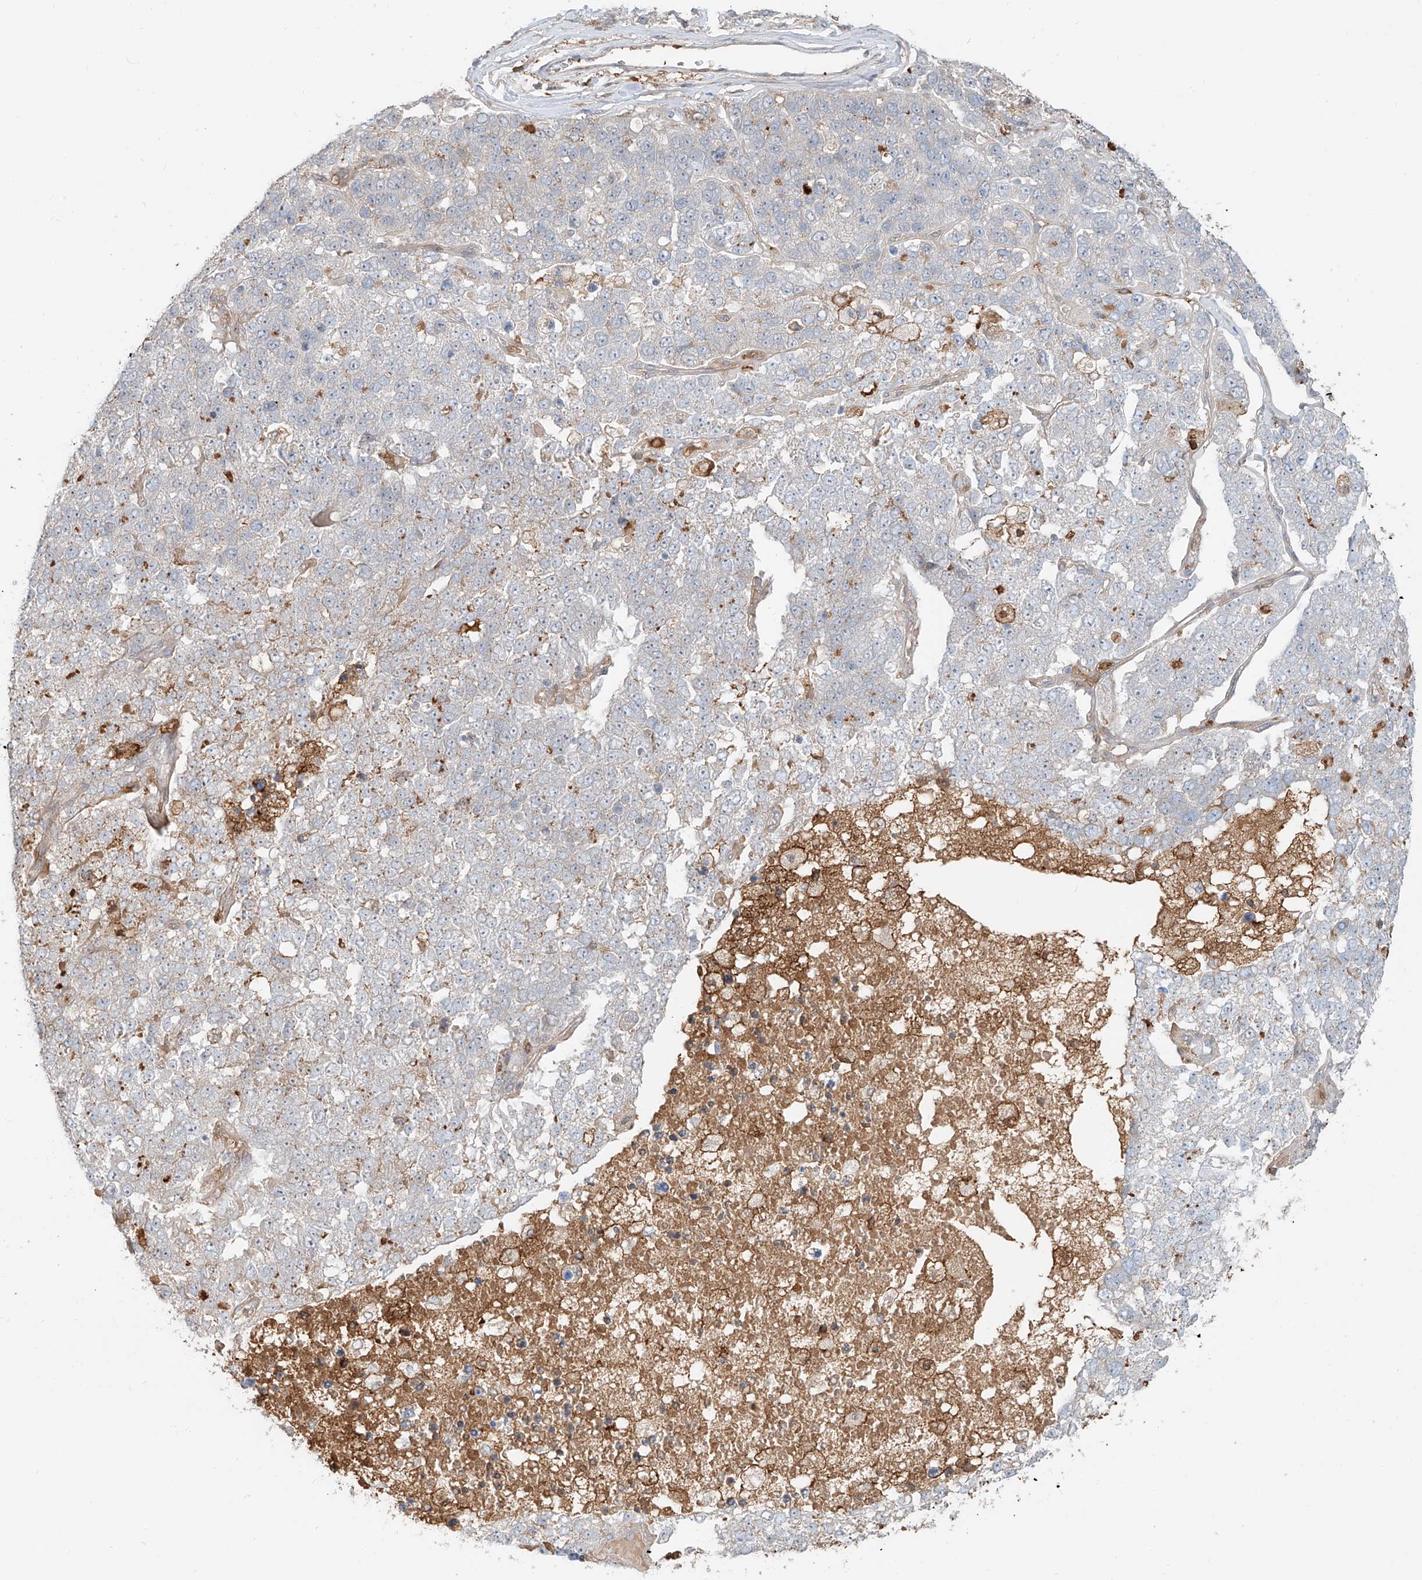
{"staining": {"intensity": "negative", "quantity": "none", "location": "none"}, "tissue": "pancreatic cancer", "cell_type": "Tumor cells", "image_type": "cancer", "snomed": [{"axis": "morphology", "description": "Adenocarcinoma, NOS"}, {"axis": "topography", "description": "Pancreas"}], "caption": "High magnification brightfield microscopy of adenocarcinoma (pancreatic) stained with DAB (brown) and counterstained with hematoxylin (blue): tumor cells show no significant staining.", "gene": "CEP162", "patient": {"sex": "female", "age": 61}}